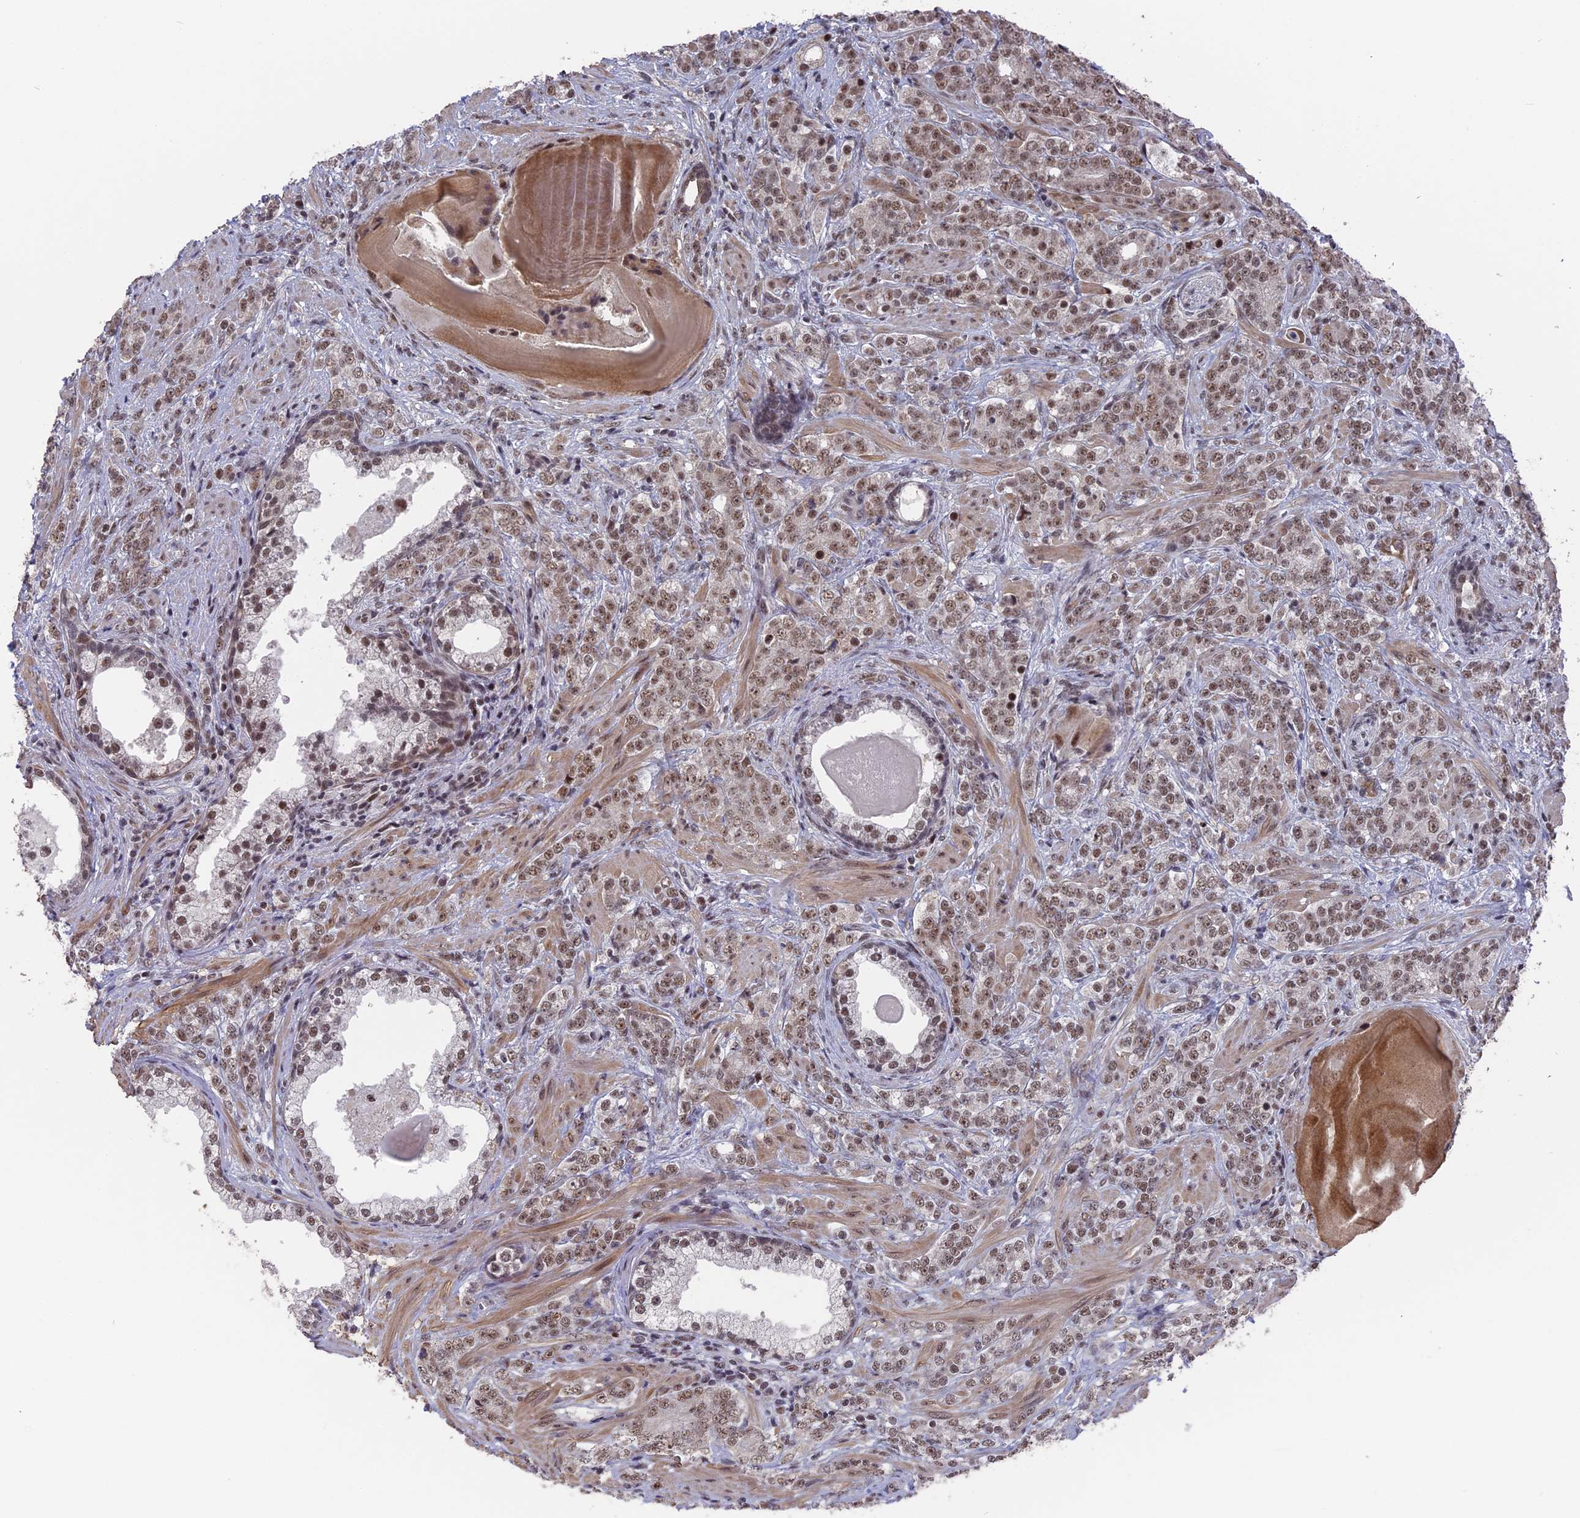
{"staining": {"intensity": "moderate", "quantity": ">75%", "location": "nuclear"}, "tissue": "prostate cancer", "cell_type": "Tumor cells", "image_type": "cancer", "snomed": [{"axis": "morphology", "description": "Adenocarcinoma, High grade"}, {"axis": "topography", "description": "Prostate"}], "caption": "Tumor cells show moderate nuclear staining in approximately >75% of cells in prostate high-grade adenocarcinoma.", "gene": "SF3A2", "patient": {"sex": "male", "age": 64}}